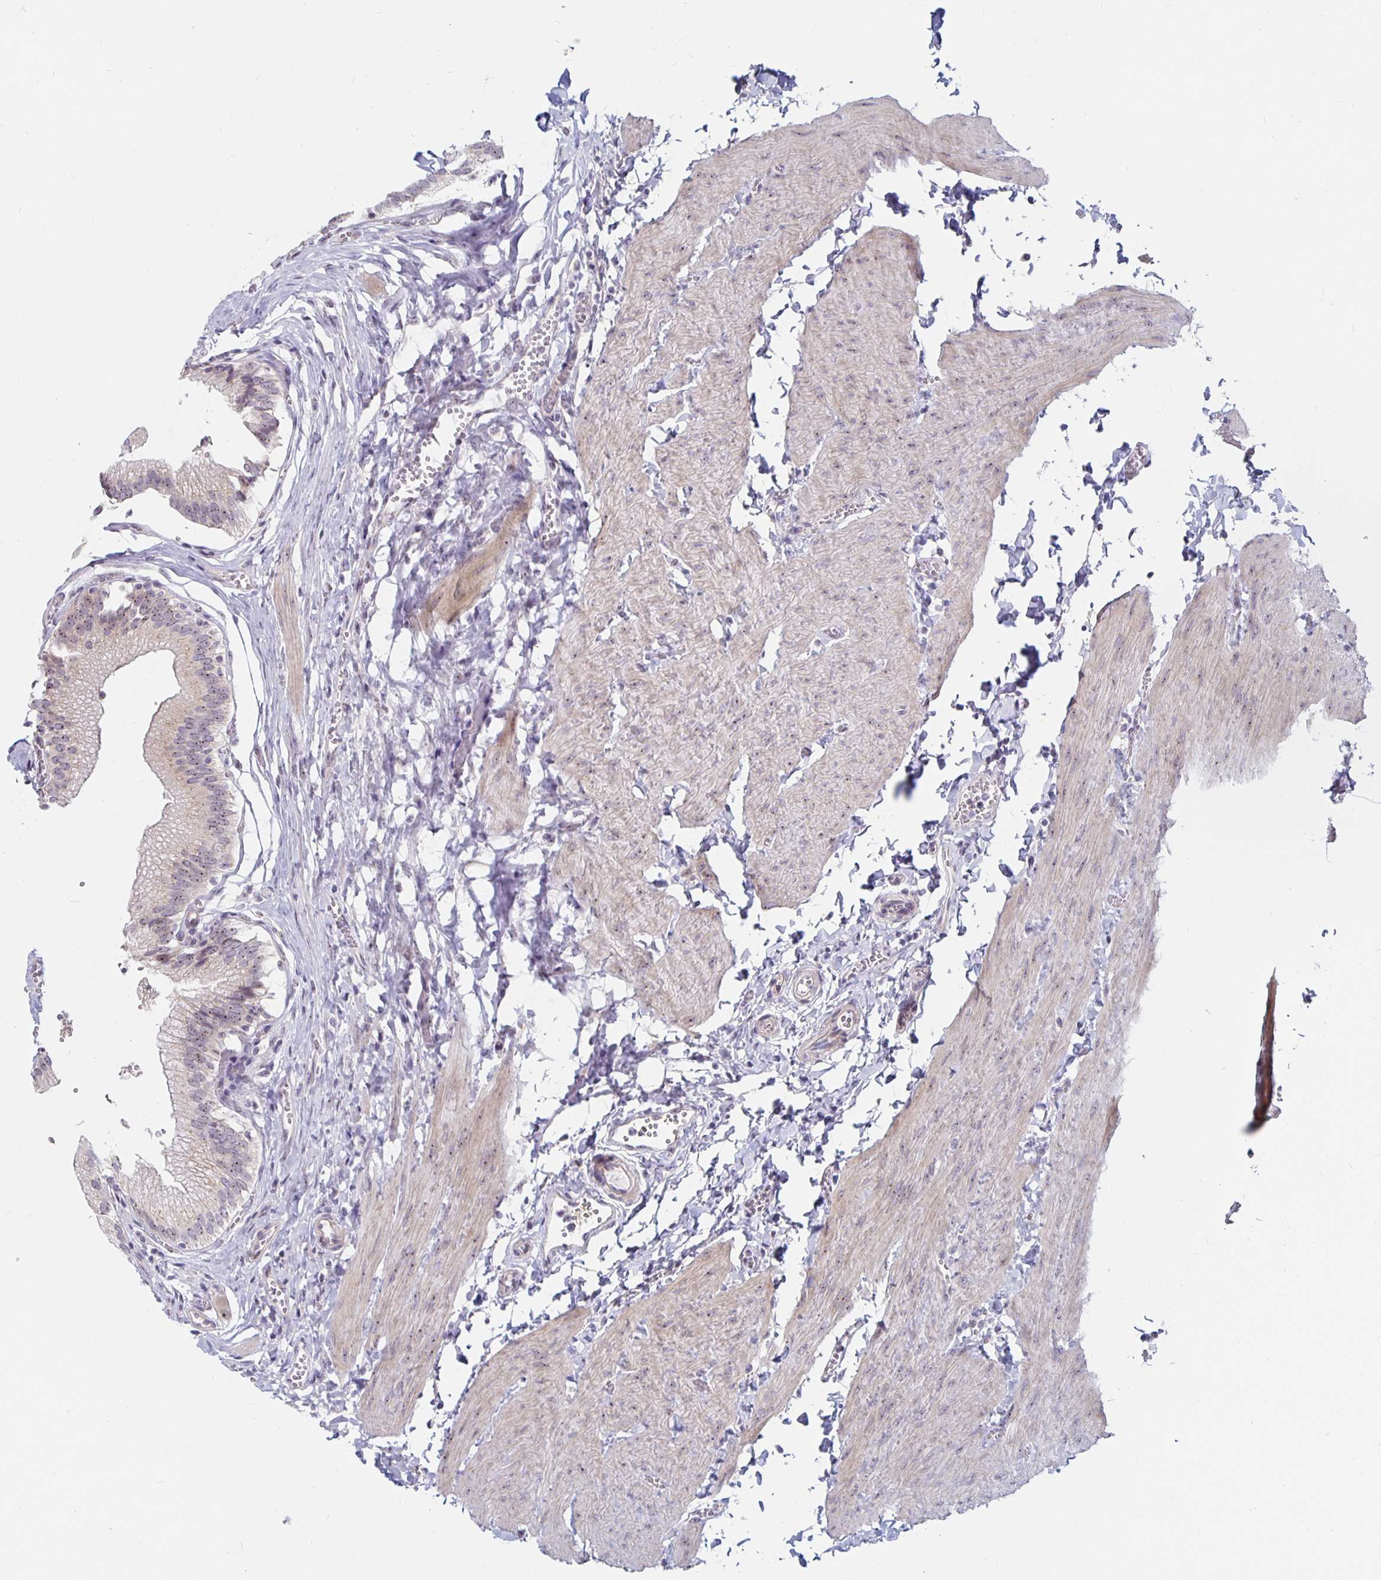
{"staining": {"intensity": "weak", "quantity": ">75%", "location": "cytoplasmic/membranous,nuclear"}, "tissue": "gallbladder", "cell_type": "Glandular cells", "image_type": "normal", "snomed": [{"axis": "morphology", "description": "Normal tissue, NOS"}, {"axis": "topography", "description": "Gallbladder"}, {"axis": "topography", "description": "Peripheral nerve tissue"}], "caption": "Protein expression analysis of unremarkable gallbladder demonstrates weak cytoplasmic/membranous,nuclear expression in about >75% of glandular cells.", "gene": "NUP85", "patient": {"sex": "male", "age": 17}}